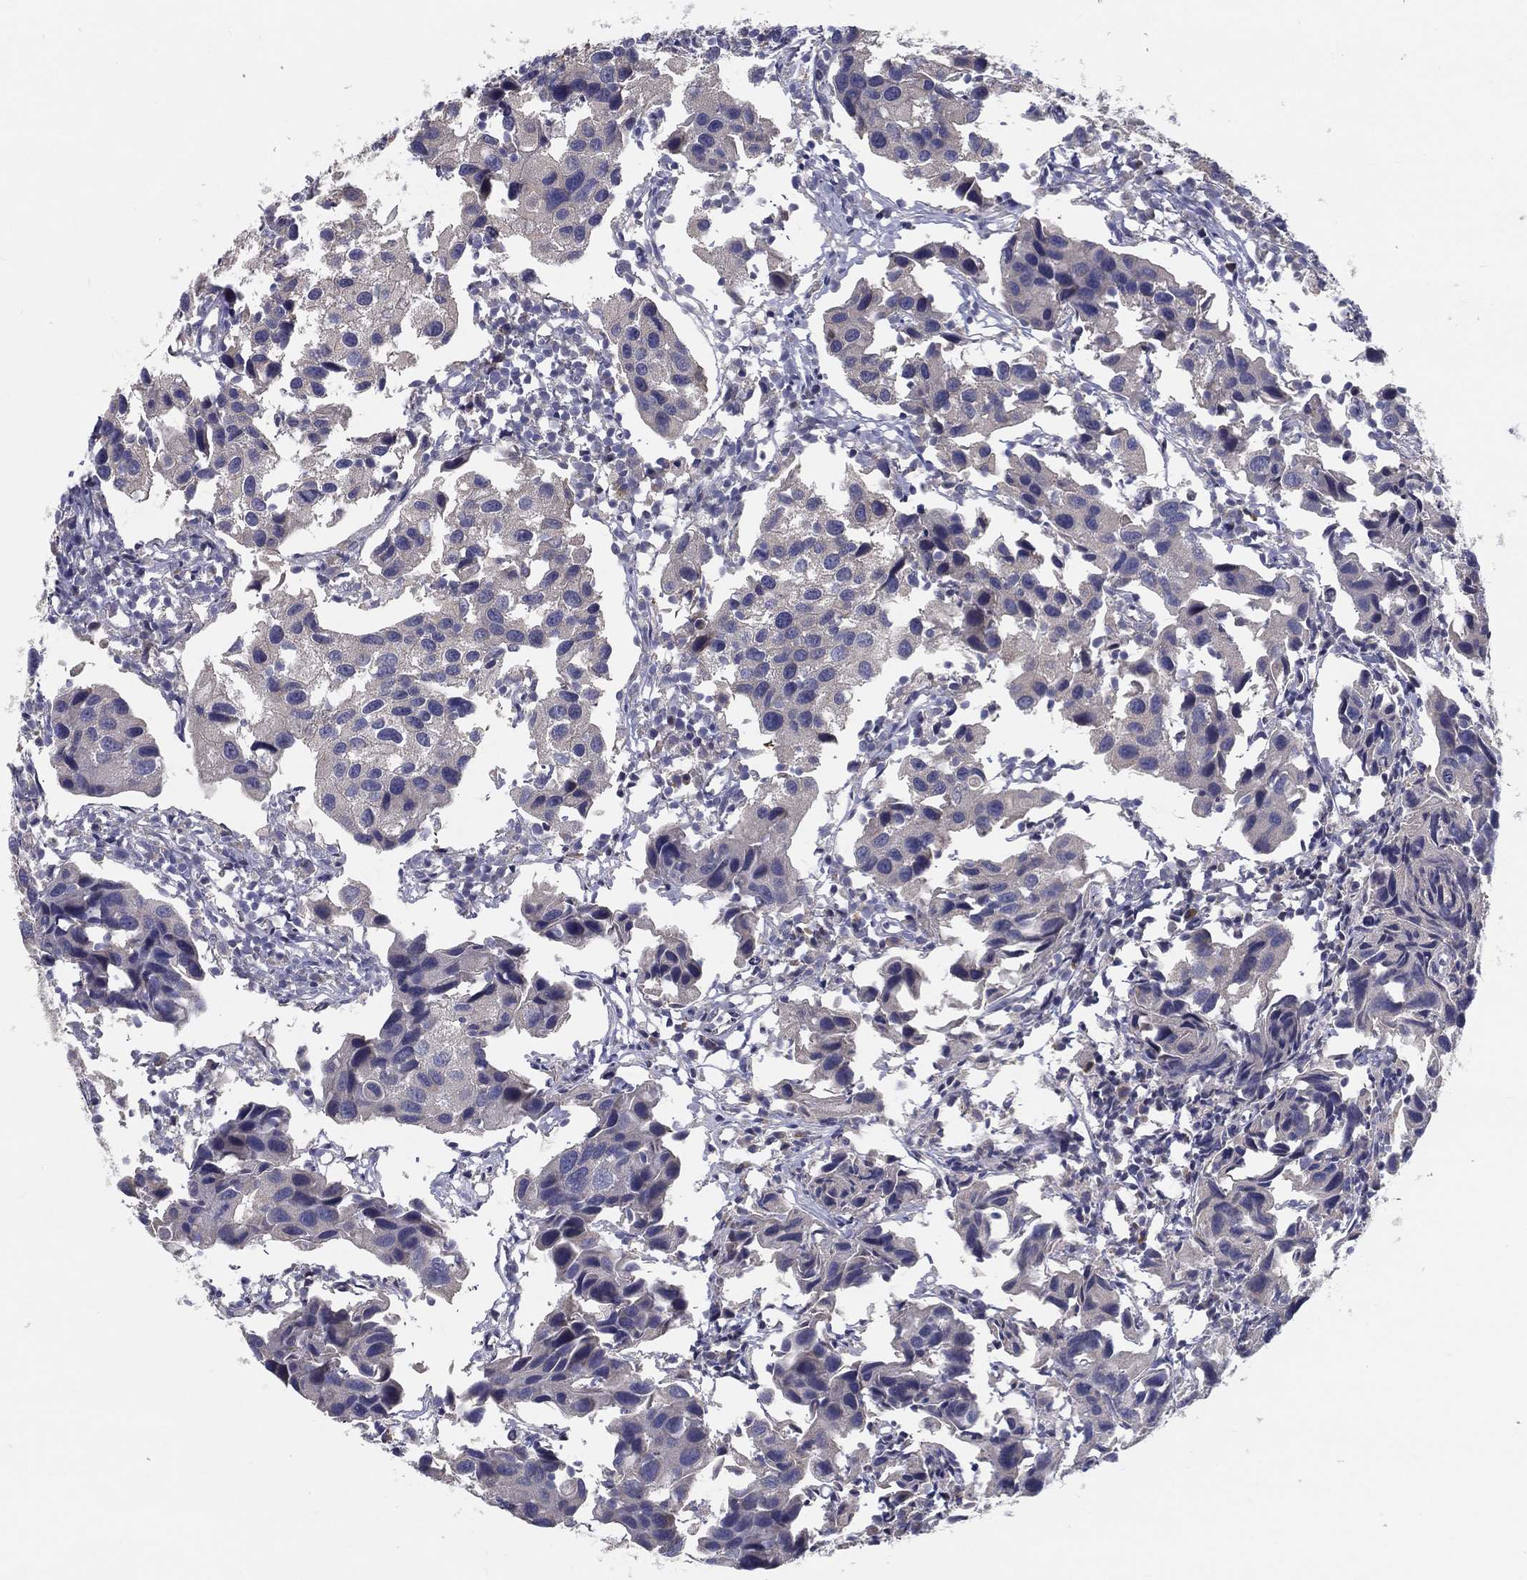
{"staining": {"intensity": "negative", "quantity": "none", "location": "none"}, "tissue": "urothelial cancer", "cell_type": "Tumor cells", "image_type": "cancer", "snomed": [{"axis": "morphology", "description": "Urothelial carcinoma, High grade"}, {"axis": "topography", "description": "Urinary bladder"}], "caption": "Tumor cells are negative for protein expression in human urothelial cancer. (DAB immunohistochemistry, high magnification).", "gene": "PCSK1", "patient": {"sex": "male", "age": 79}}